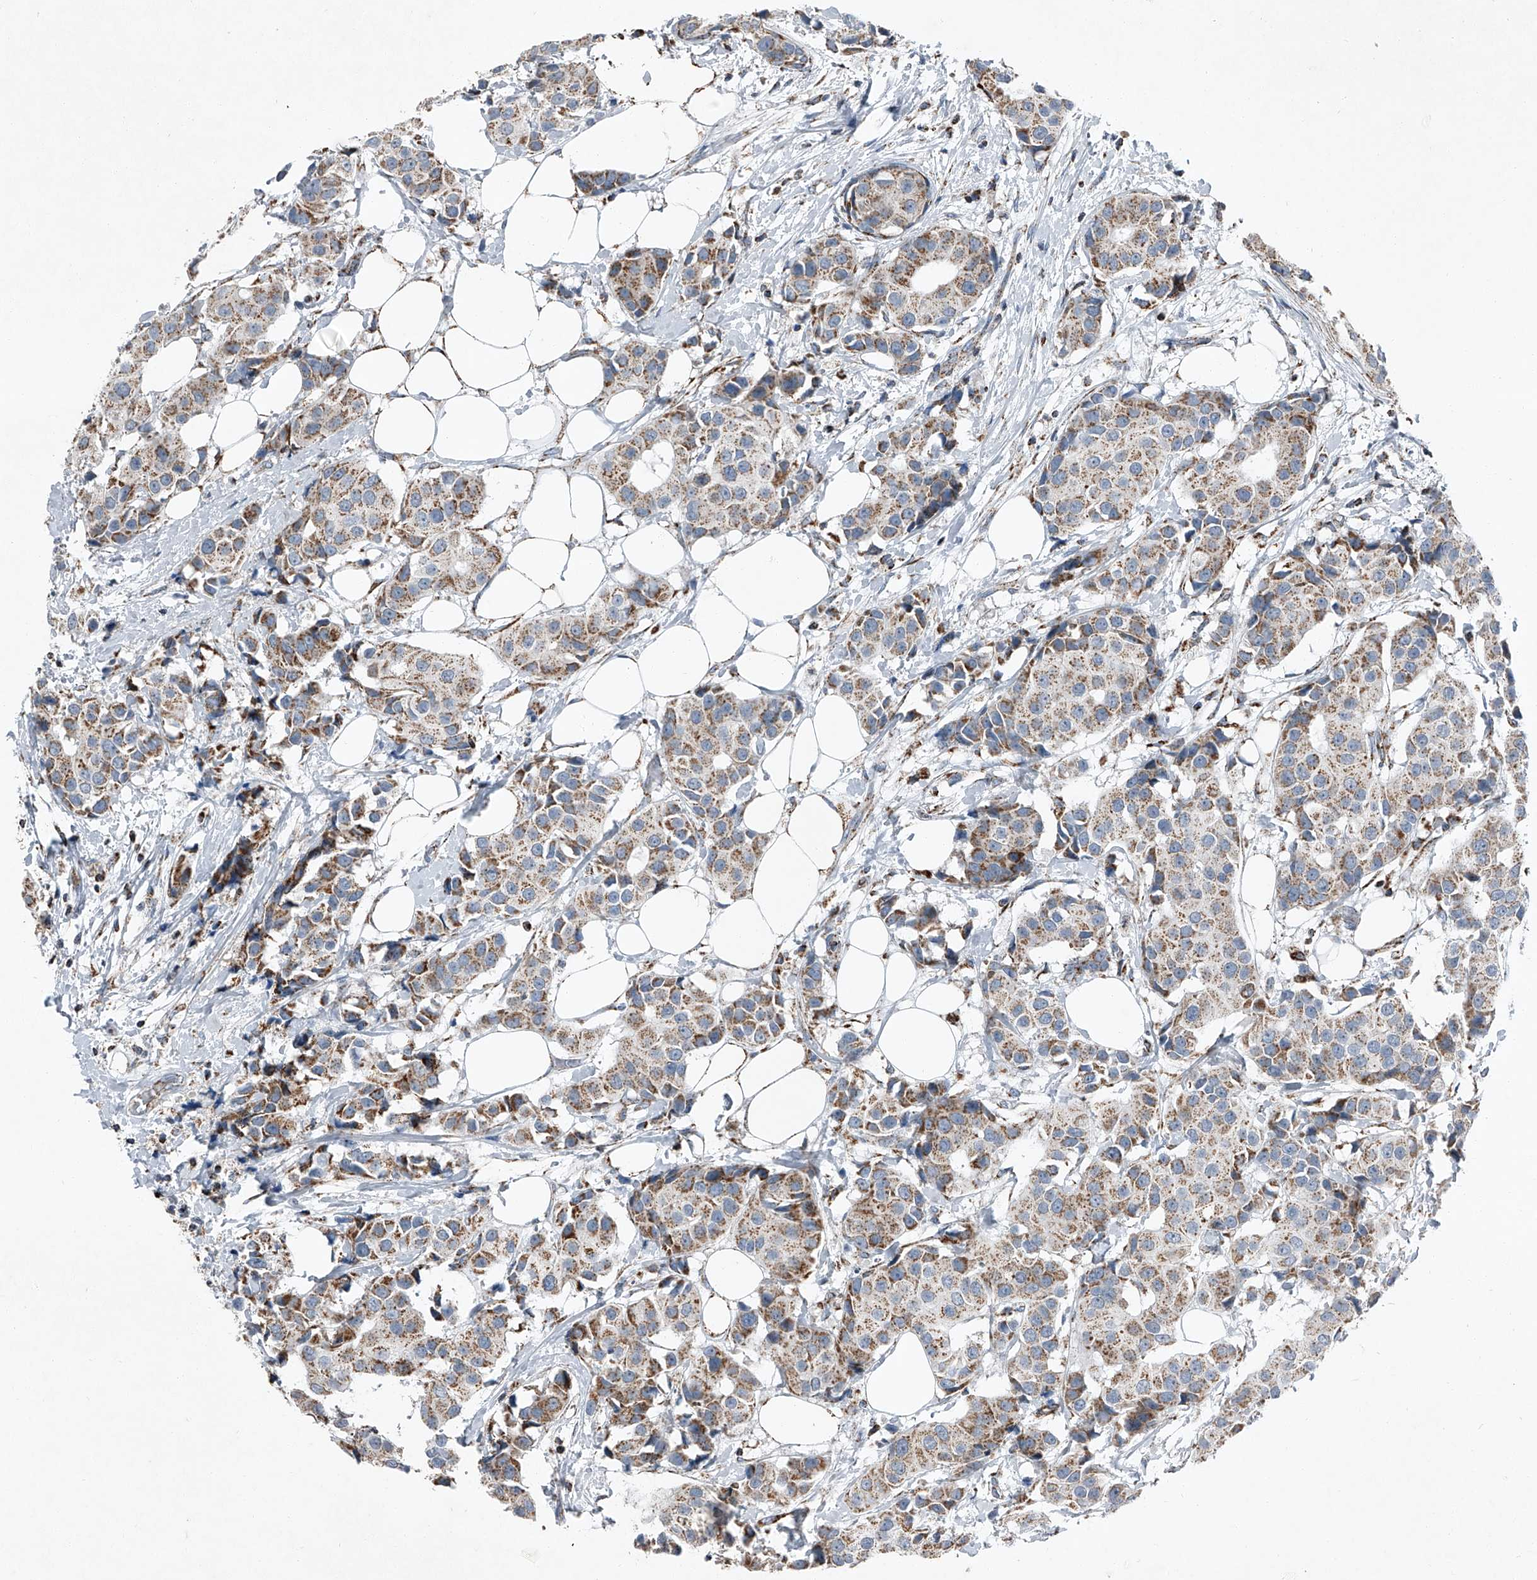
{"staining": {"intensity": "moderate", "quantity": ">75%", "location": "cytoplasmic/membranous"}, "tissue": "breast cancer", "cell_type": "Tumor cells", "image_type": "cancer", "snomed": [{"axis": "morphology", "description": "Normal tissue, NOS"}, {"axis": "morphology", "description": "Duct carcinoma"}, {"axis": "topography", "description": "Breast"}], "caption": "This micrograph displays IHC staining of human breast infiltrating ductal carcinoma, with medium moderate cytoplasmic/membranous positivity in approximately >75% of tumor cells.", "gene": "CHRNA7", "patient": {"sex": "female", "age": 39}}